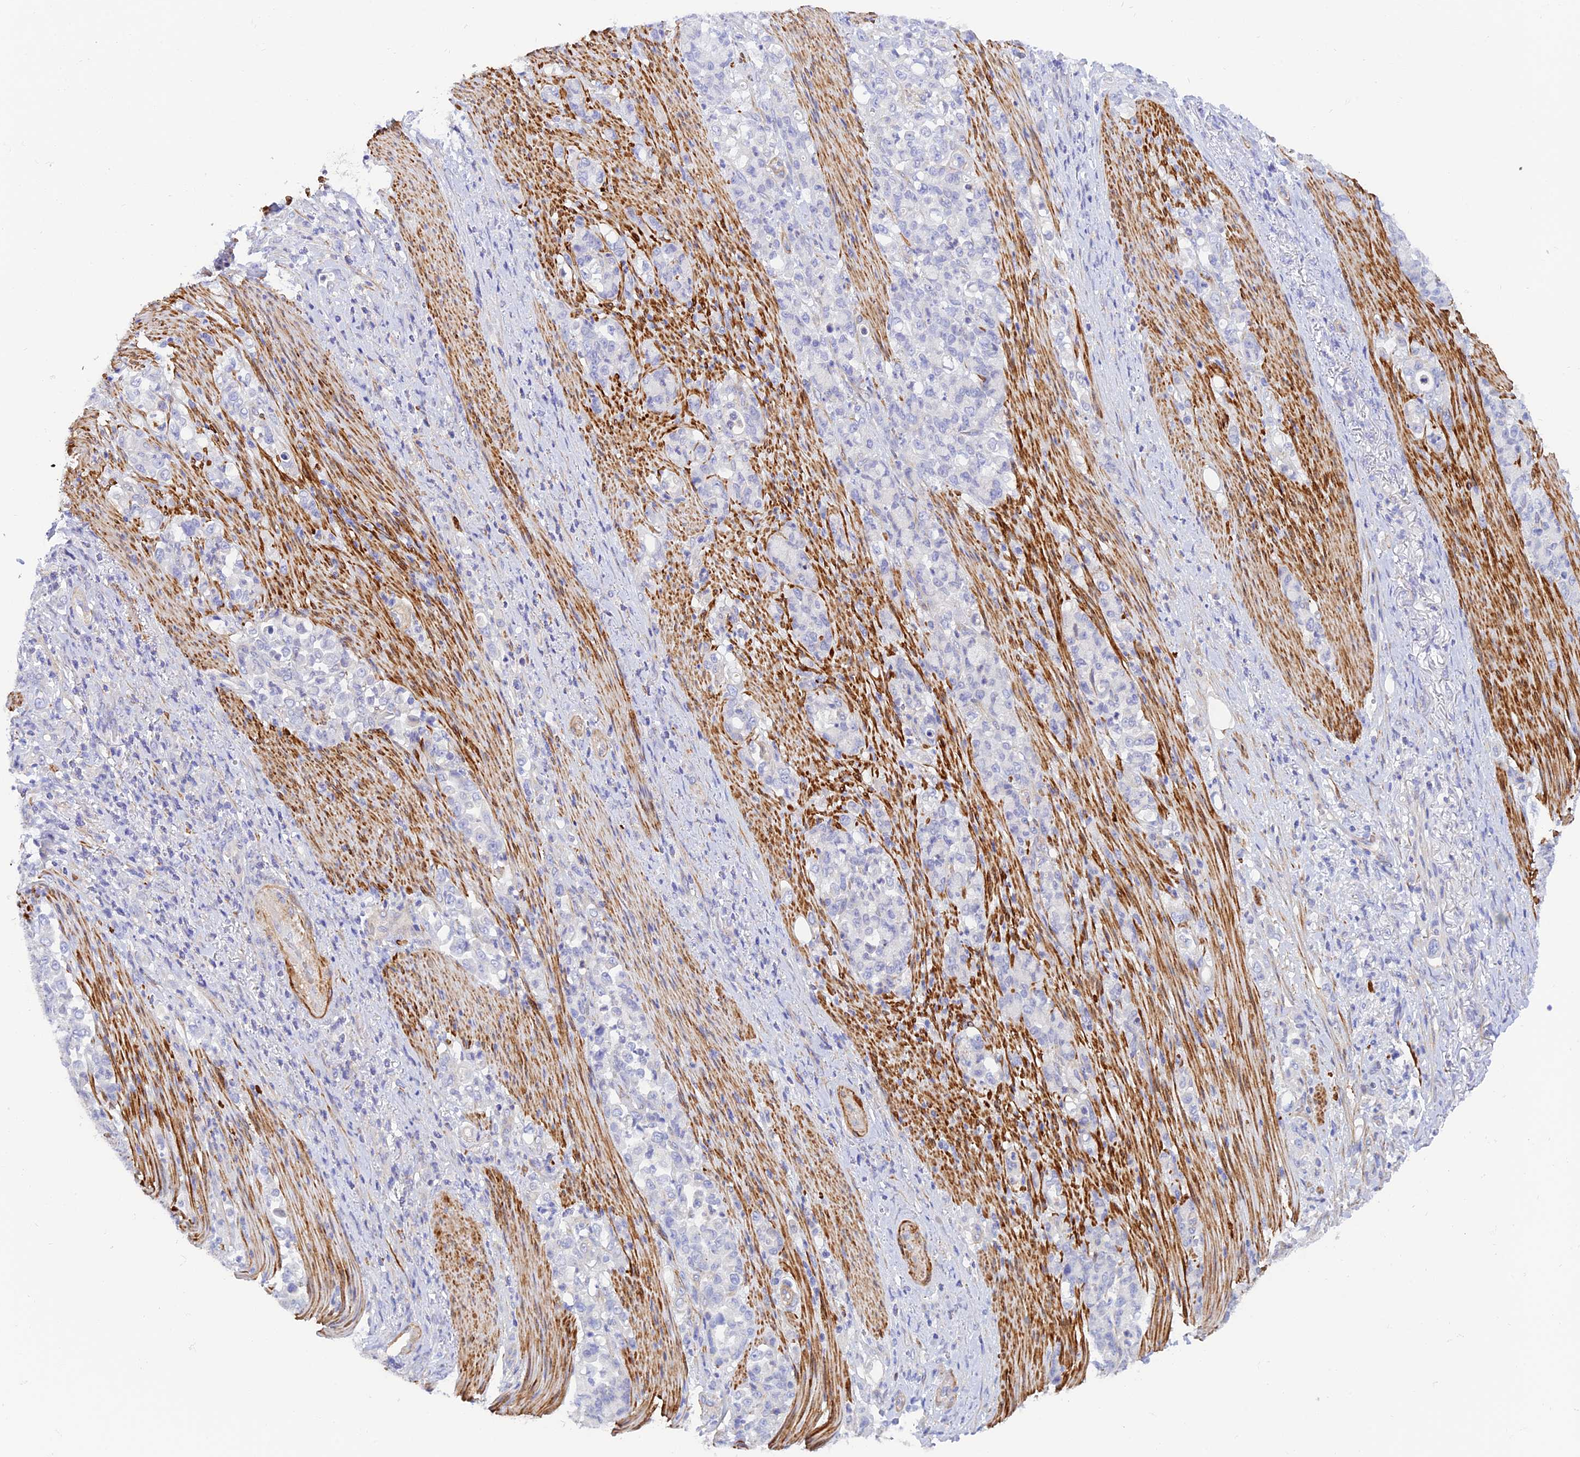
{"staining": {"intensity": "negative", "quantity": "none", "location": "none"}, "tissue": "stomach cancer", "cell_type": "Tumor cells", "image_type": "cancer", "snomed": [{"axis": "morphology", "description": "Normal tissue, NOS"}, {"axis": "morphology", "description": "Adenocarcinoma, NOS"}, {"axis": "topography", "description": "Stomach"}], "caption": "DAB (3,3'-diaminobenzidine) immunohistochemical staining of stomach cancer reveals no significant expression in tumor cells.", "gene": "ZDHHC16", "patient": {"sex": "female", "age": 79}}